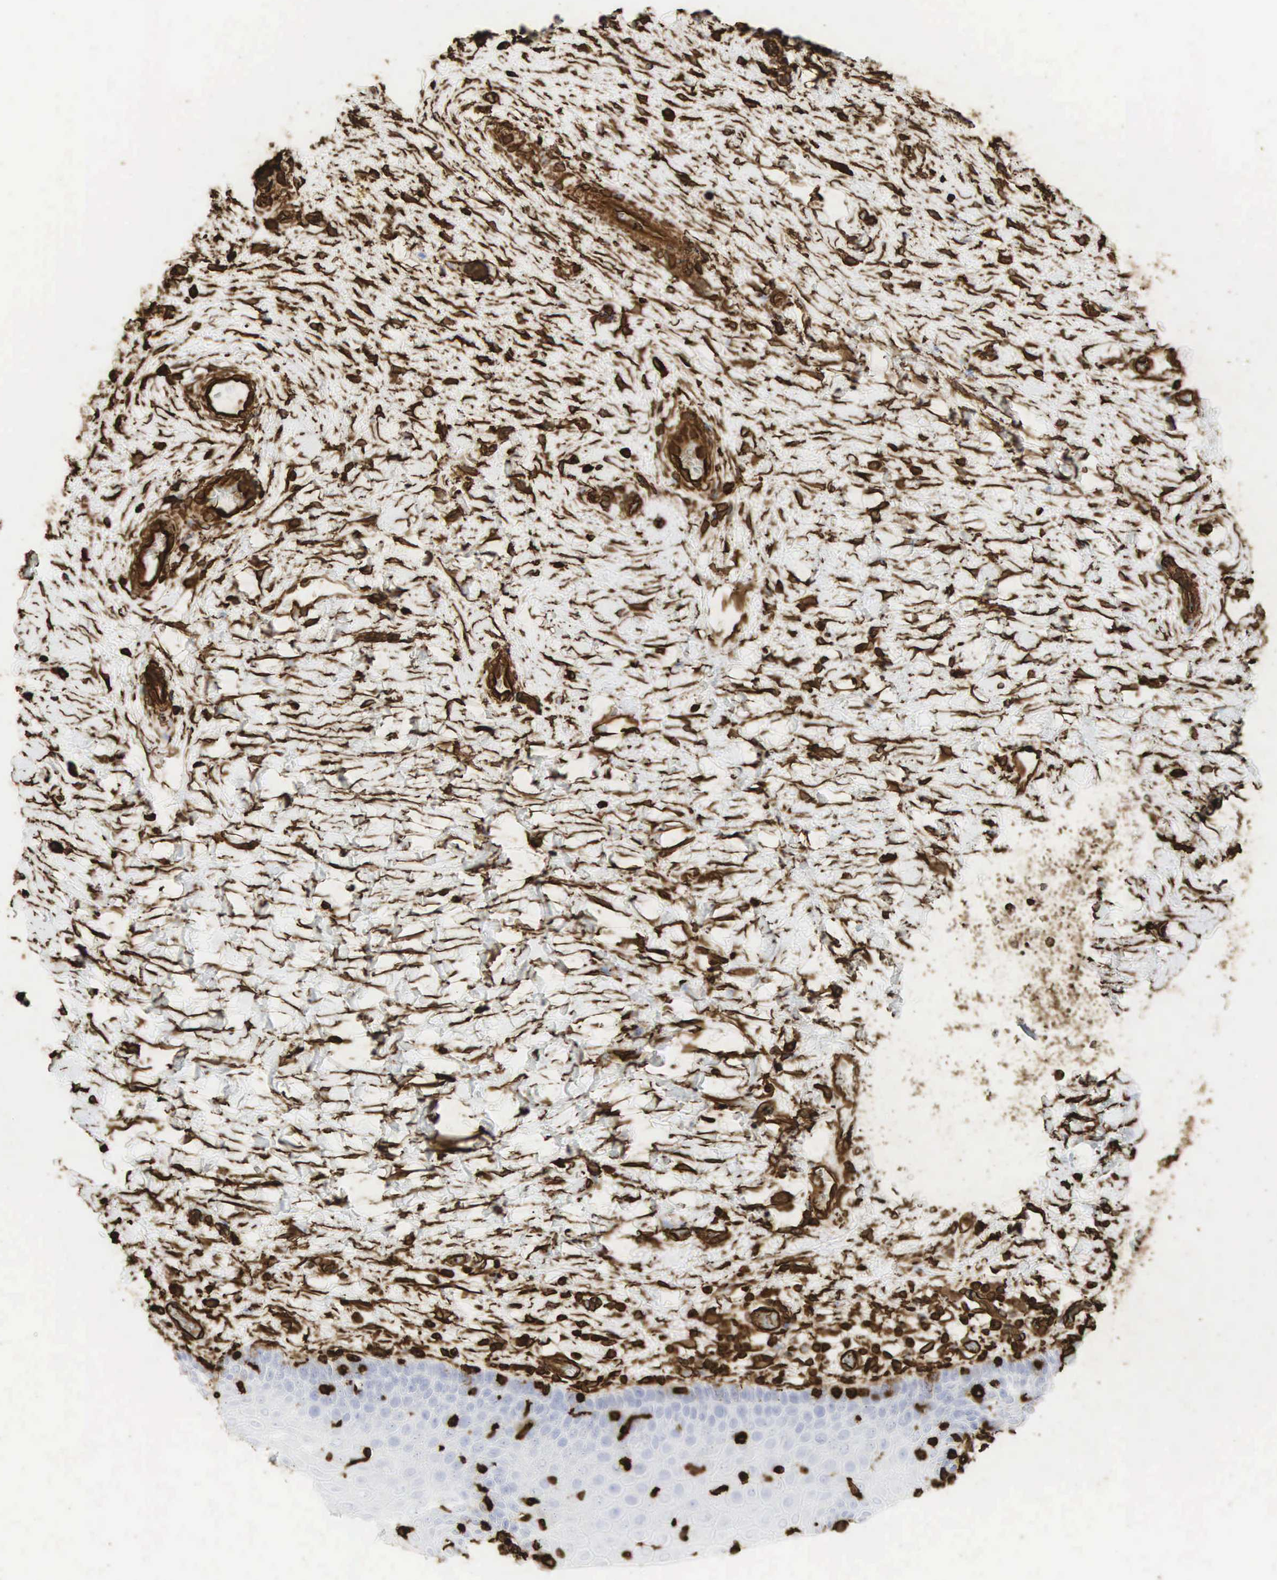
{"staining": {"intensity": "weak", "quantity": ">75%", "location": "cytoplasmic/membranous"}, "tissue": "cervix", "cell_type": "Glandular cells", "image_type": "normal", "snomed": [{"axis": "morphology", "description": "Normal tissue, NOS"}, {"axis": "topography", "description": "Cervix"}], "caption": "Immunohistochemistry staining of unremarkable cervix, which reveals low levels of weak cytoplasmic/membranous expression in about >75% of glandular cells indicating weak cytoplasmic/membranous protein staining. The staining was performed using DAB (brown) for protein detection and nuclei were counterstained in hematoxylin (blue).", "gene": "VIM", "patient": {"sex": "female", "age": 53}}